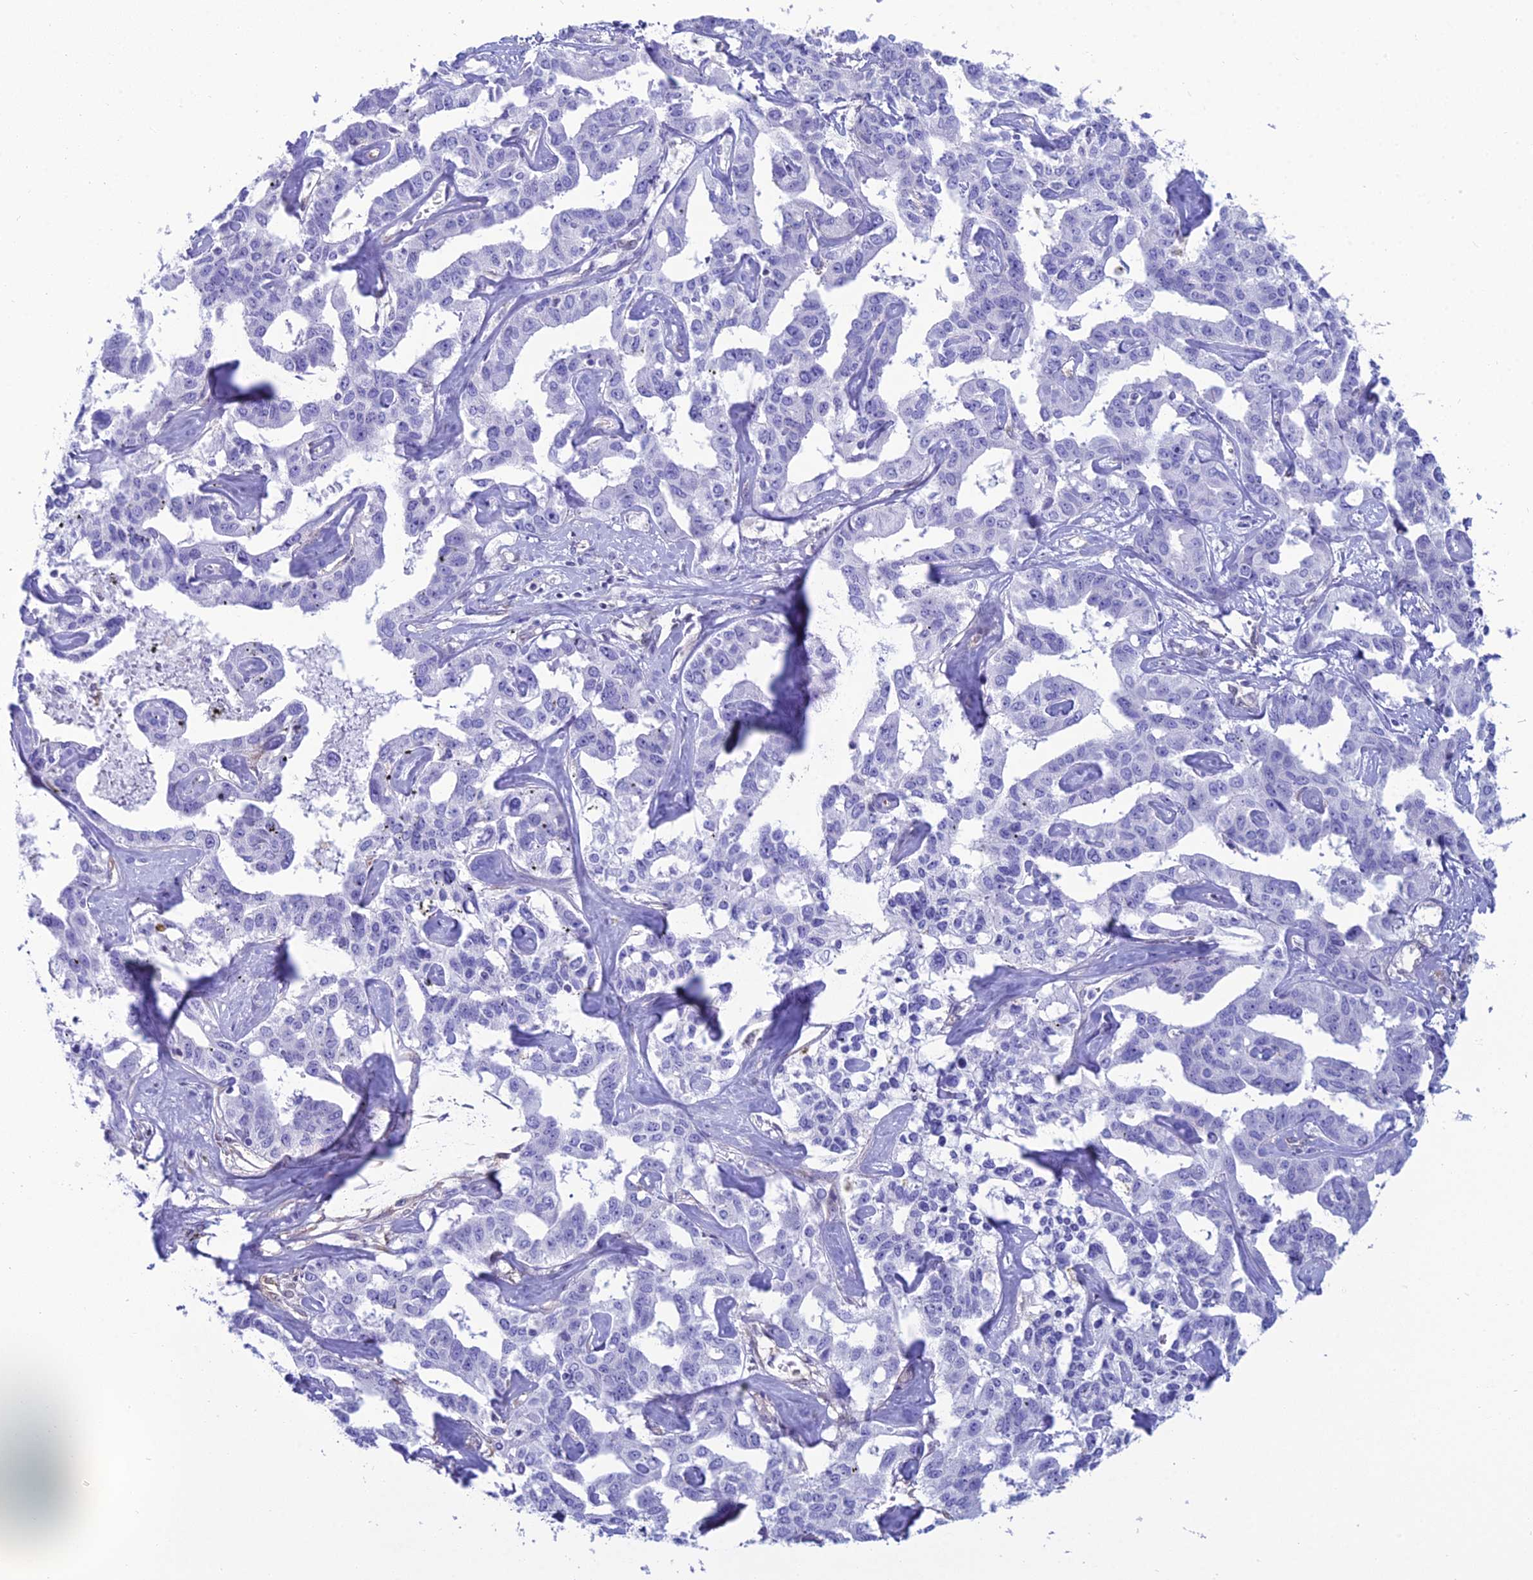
{"staining": {"intensity": "negative", "quantity": "none", "location": "none"}, "tissue": "liver cancer", "cell_type": "Tumor cells", "image_type": "cancer", "snomed": [{"axis": "morphology", "description": "Cholangiocarcinoma"}, {"axis": "topography", "description": "Liver"}], "caption": "The image shows no significant staining in tumor cells of cholangiocarcinoma (liver).", "gene": "GNPNAT1", "patient": {"sex": "male", "age": 59}}